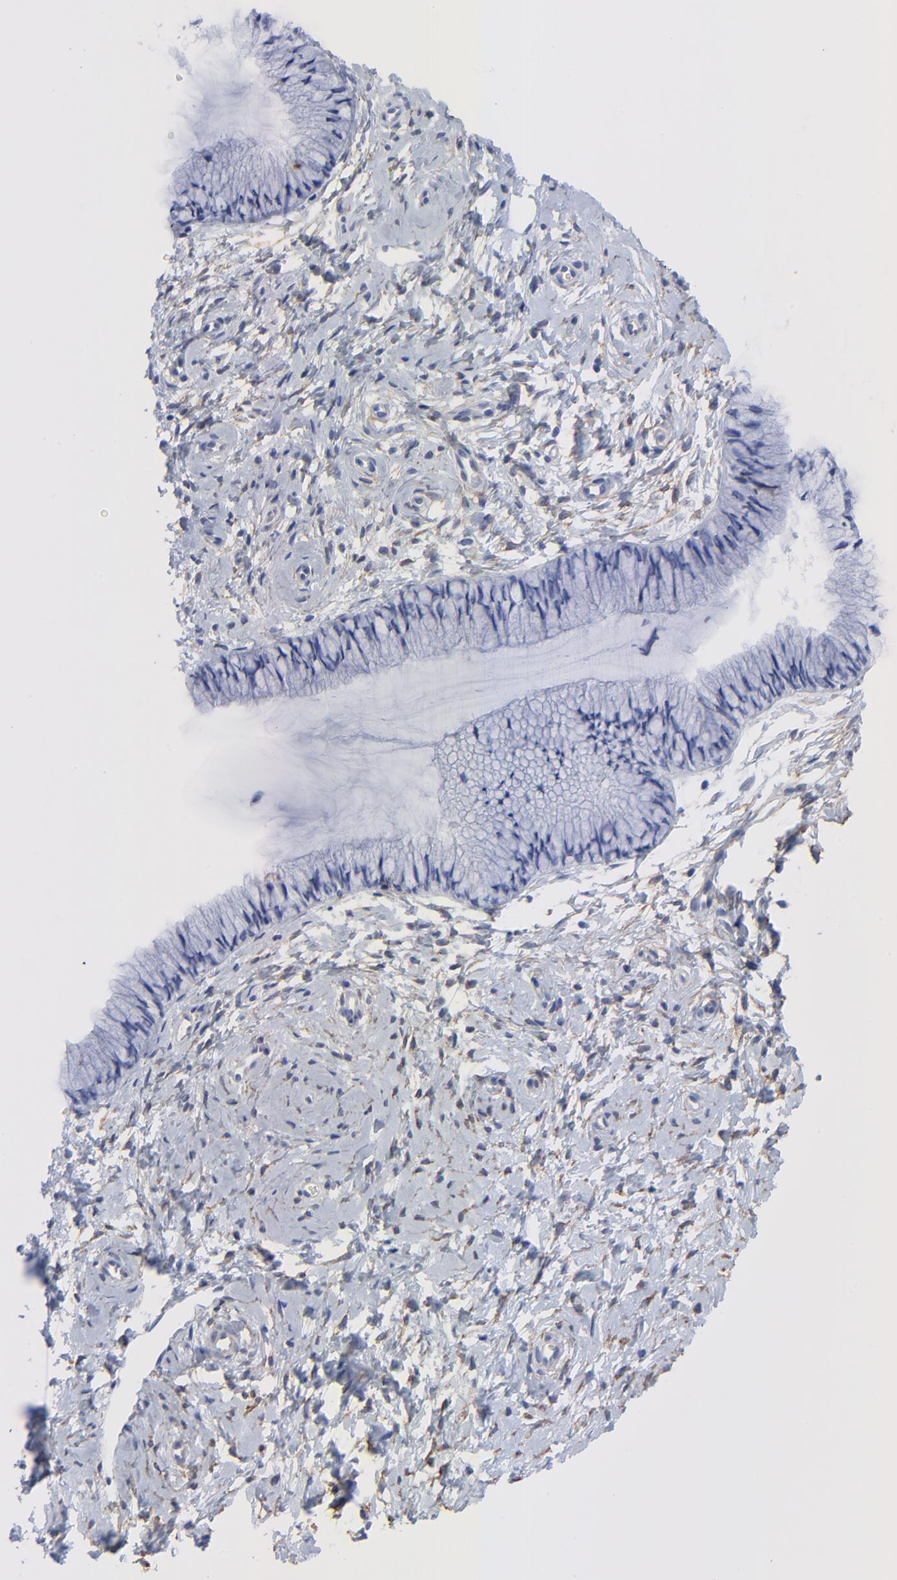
{"staining": {"intensity": "negative", "quantity": "none", "location": "none"}, "tissue": "cervix", "cell_type": "Glandular cells", "image_type": "normal", "snomed": [{"axis": "morphology", "description": "Normal tissue, NOS"}, {"axis": "topography", "description": "Cervix"}], "caption": "IHC image of benign cervix: human cervix stained with DAB (3,3'-diaminobenzidine) displays no significant protein positivity in glandular cells. (IHC, brightfield microscopy, high magnification).", "gene": "CAV1", "patient": {"sex": "female", "age": 46}}